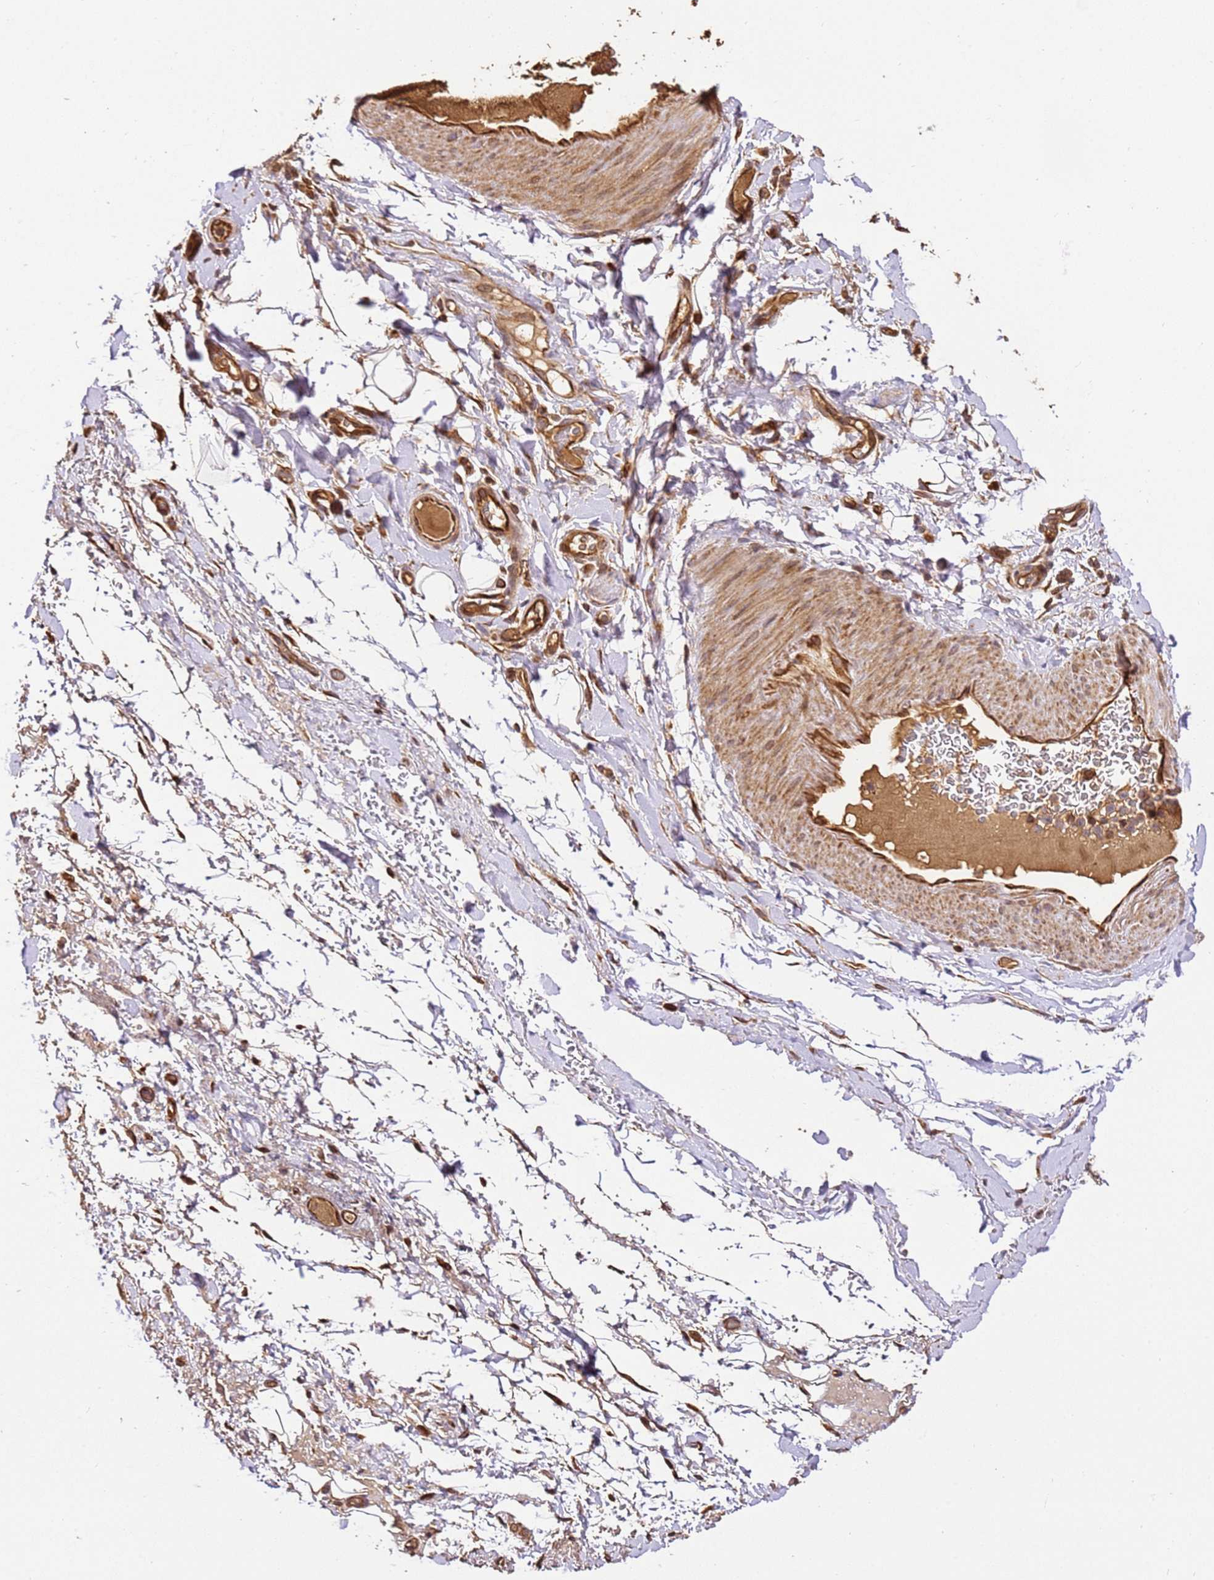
{"staining": {"intensity": "moderate", "quantity": ">75%", "location": "cytoplasmic/membranous,nuclear"}, "tissue": "adipose tissue", "cell_type": "Adipocytes", "image_type": "normal", "snomed": [{"axis": "morphology", "description": "Normal tissue, NOS"}, {"axis": "morphology", "description": "Adenocarcinoma, NOS"}, {"axis": "topography", "description": "Stomach, upper"}, {"axis": "topography", "description": "Peripheral nerve tissue"}], "caption": "Immunohistochemistry (IHC) of benign adipose tissue demonstrates medium levels of moderate cytoplasmic/membranous,nuclear staining in approximately >75% of adipocytes.", "gene": "KATNAL2", "patient": {"sex": "male", "age": 62}}